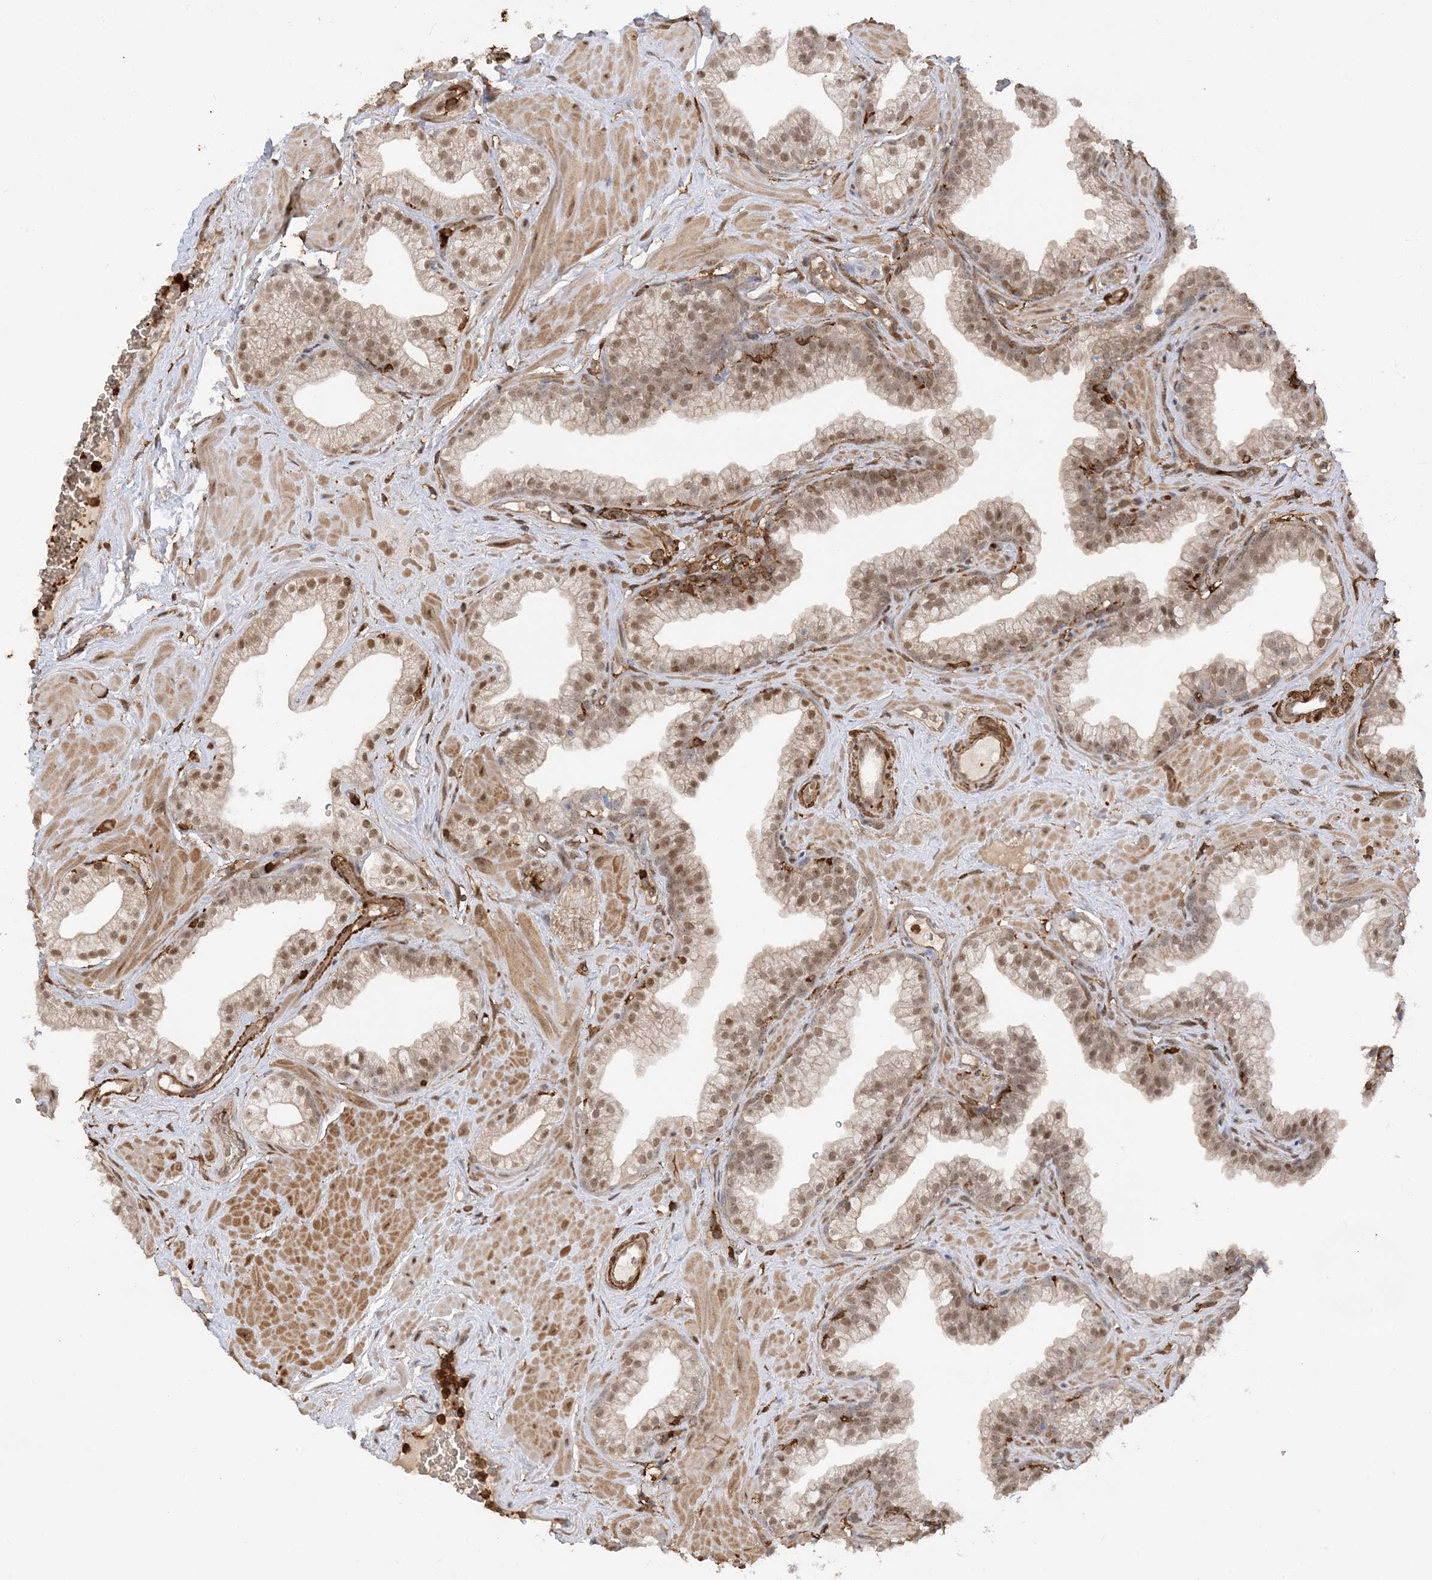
{"staining": {"intensity": "moderate", "quantity": ">75%", "location": "nuclear"}, "tissue": "prostate", "cell_type": "Glandular cells", "image_type": "normal", "snomed": [{"axis": "morphology", "description": "Normal tissue, NOS"}, {"axis": "morphology", "description": "Urothelial carcinoma, Low grade"}, {"axis": "topography", "description": "Urinary bladder"}, {"axis": "topography", "description": "Prostate"}], "caption": "Prostate stained for a protein (brown) displays moderate nuclear positive staining in about >75% of glandular cells.", "gene": "PHACTR2", "patient": {"sex": "male", "age": 60}}